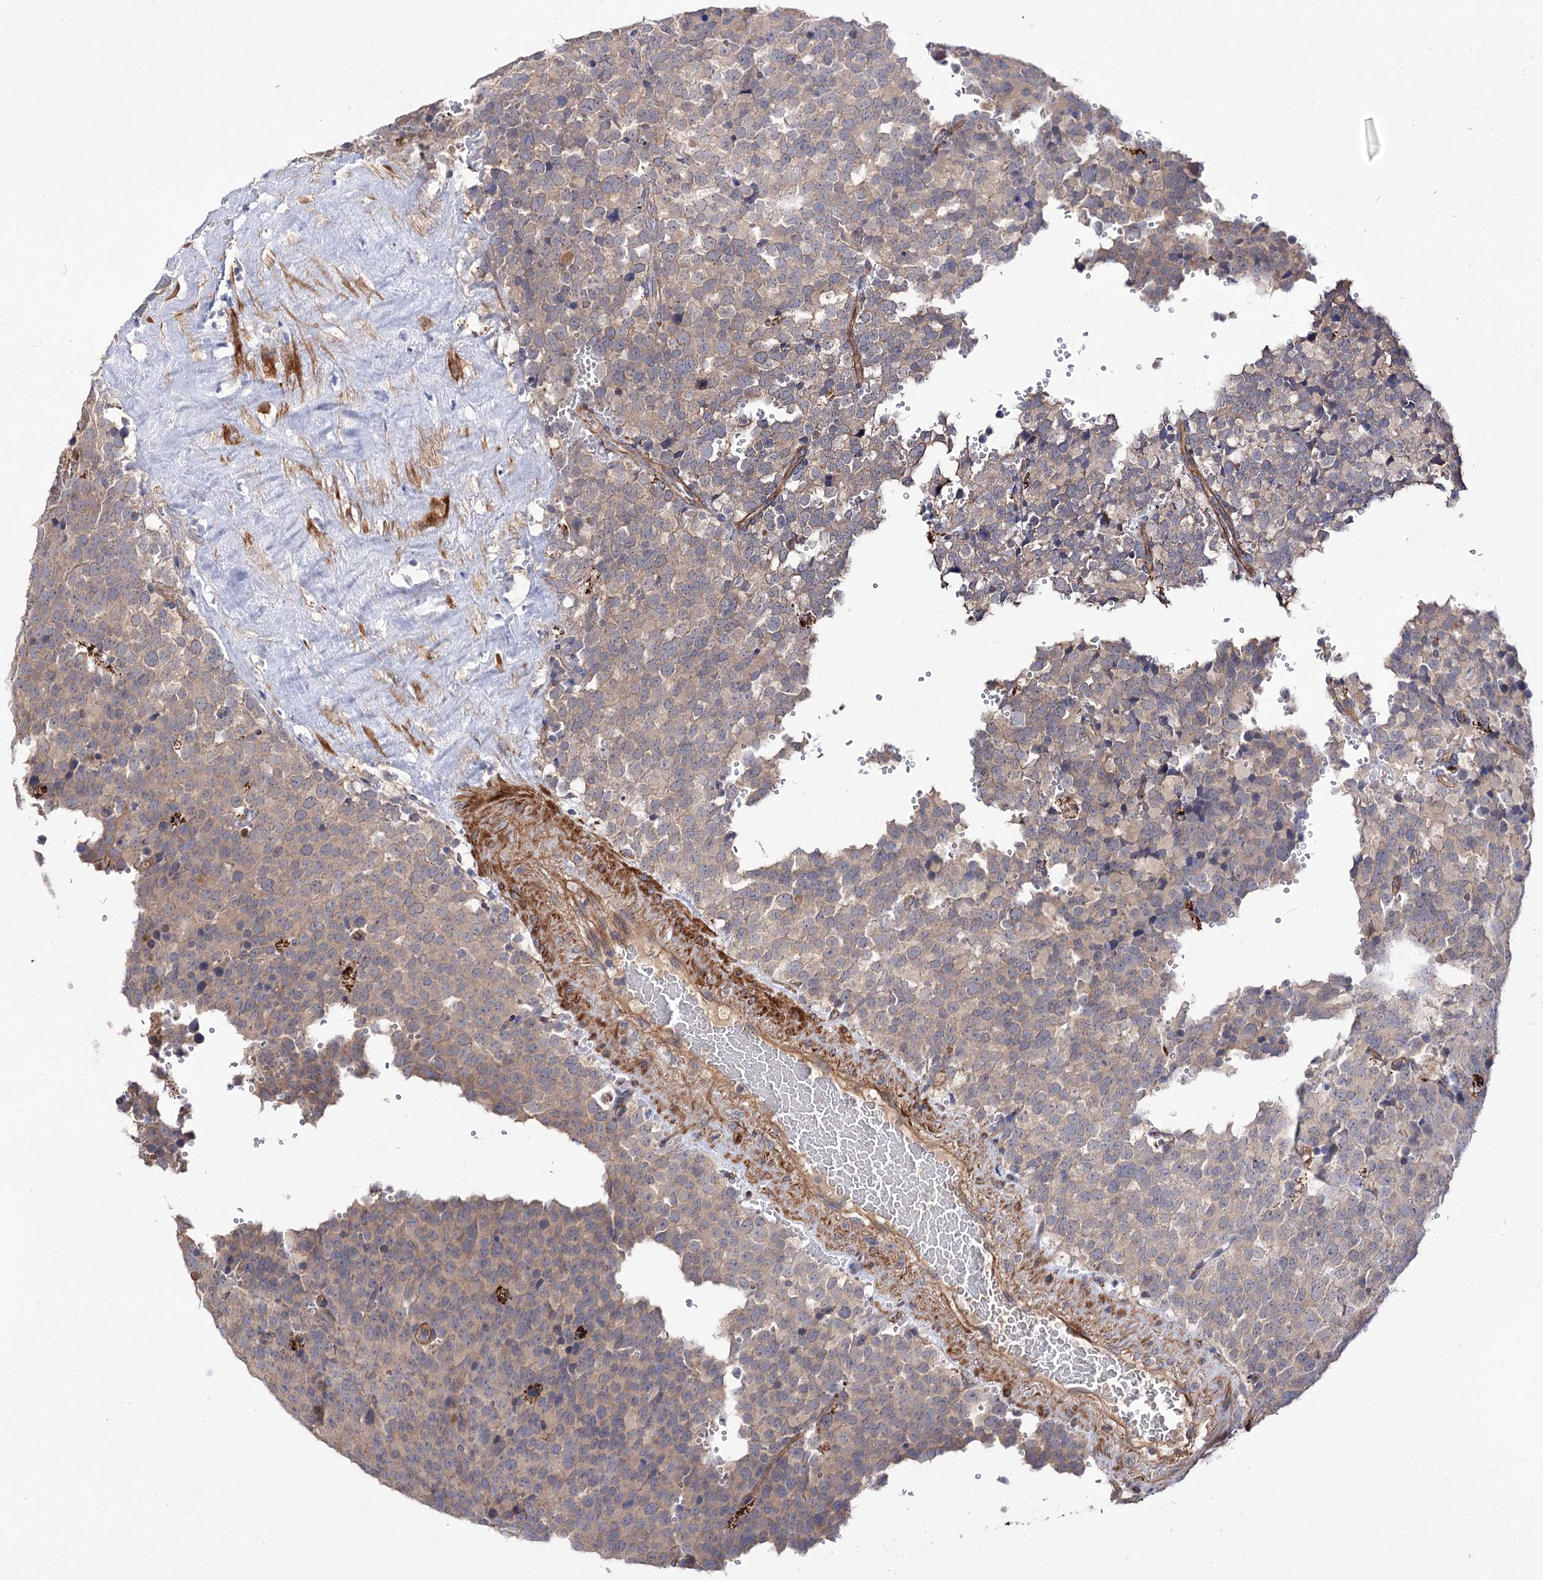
{"staining": {"intensity": "weak", "quantity": "25%-75%", "location": "cytoplasmic/membranous"}, "tissue": "testis cancer", "cell_type": "Tumor cells", "image_type": "cancer", "snomed": [{"axis": "morphology", "description": "Seminoma, NOS"}, {"axis": "topography", "description": "Testis"}], "caption": "Testis seminoma tissue displays weak cytoplasmic/membranous expression in about 25%-75% of tumor cells", "gene": "NUDCD2", "patient": {"sex": "male", "age": 71}}